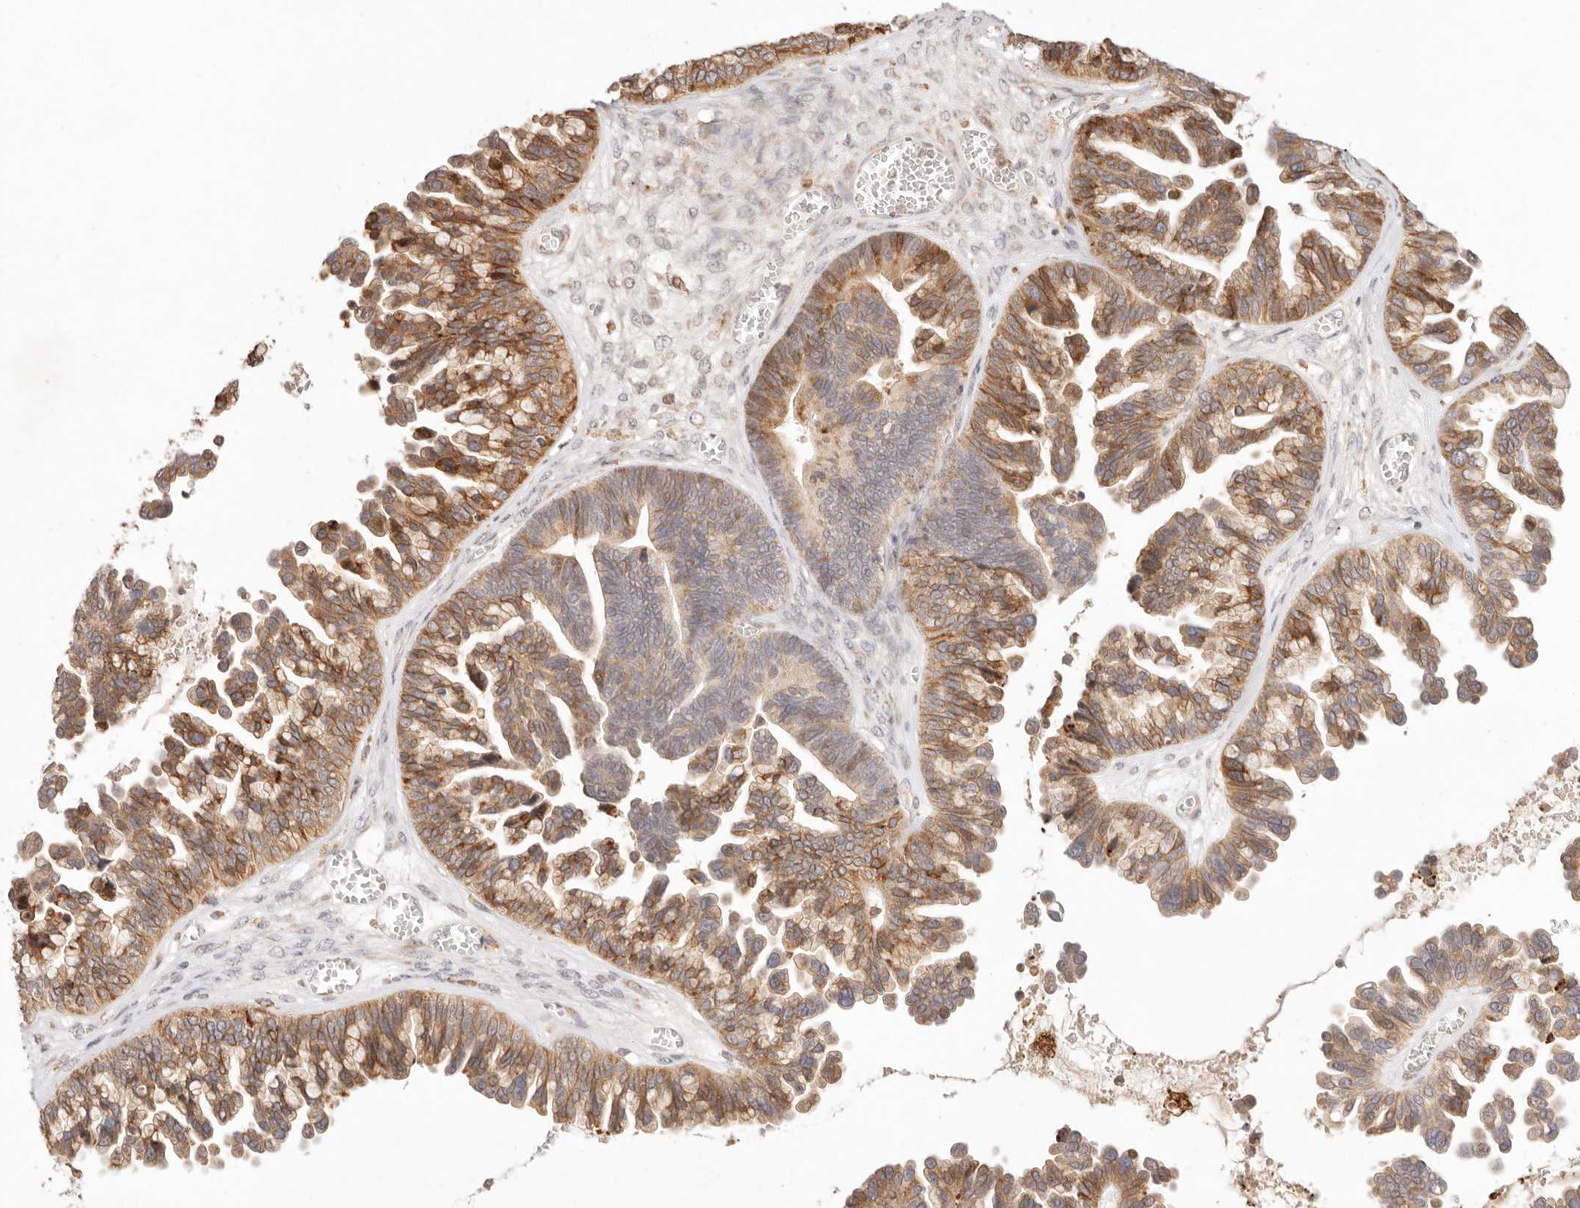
{"staining": {"intensity": "strong", "quantity": ">75%", "location": "cytoplasmic/membranous"}, "tissue": "ovarian cancer", "cell_type": "Tumor cells", "image_type": "cancer", "snomed": [{"axis": "morphology", "description": "Cystadenocarcinoma, serous, NOS"}, {"axis": "topography", "description": "Ovary"}], "caption": "The image demonstrates staining of serous cystadenocarcinoma (ovarian), revealing strong cytoplasmic/membranous protein expression (brown color) within tumor cells.", "gene": "C1orf127", "patient": {"sex": "female", "age": 56}}